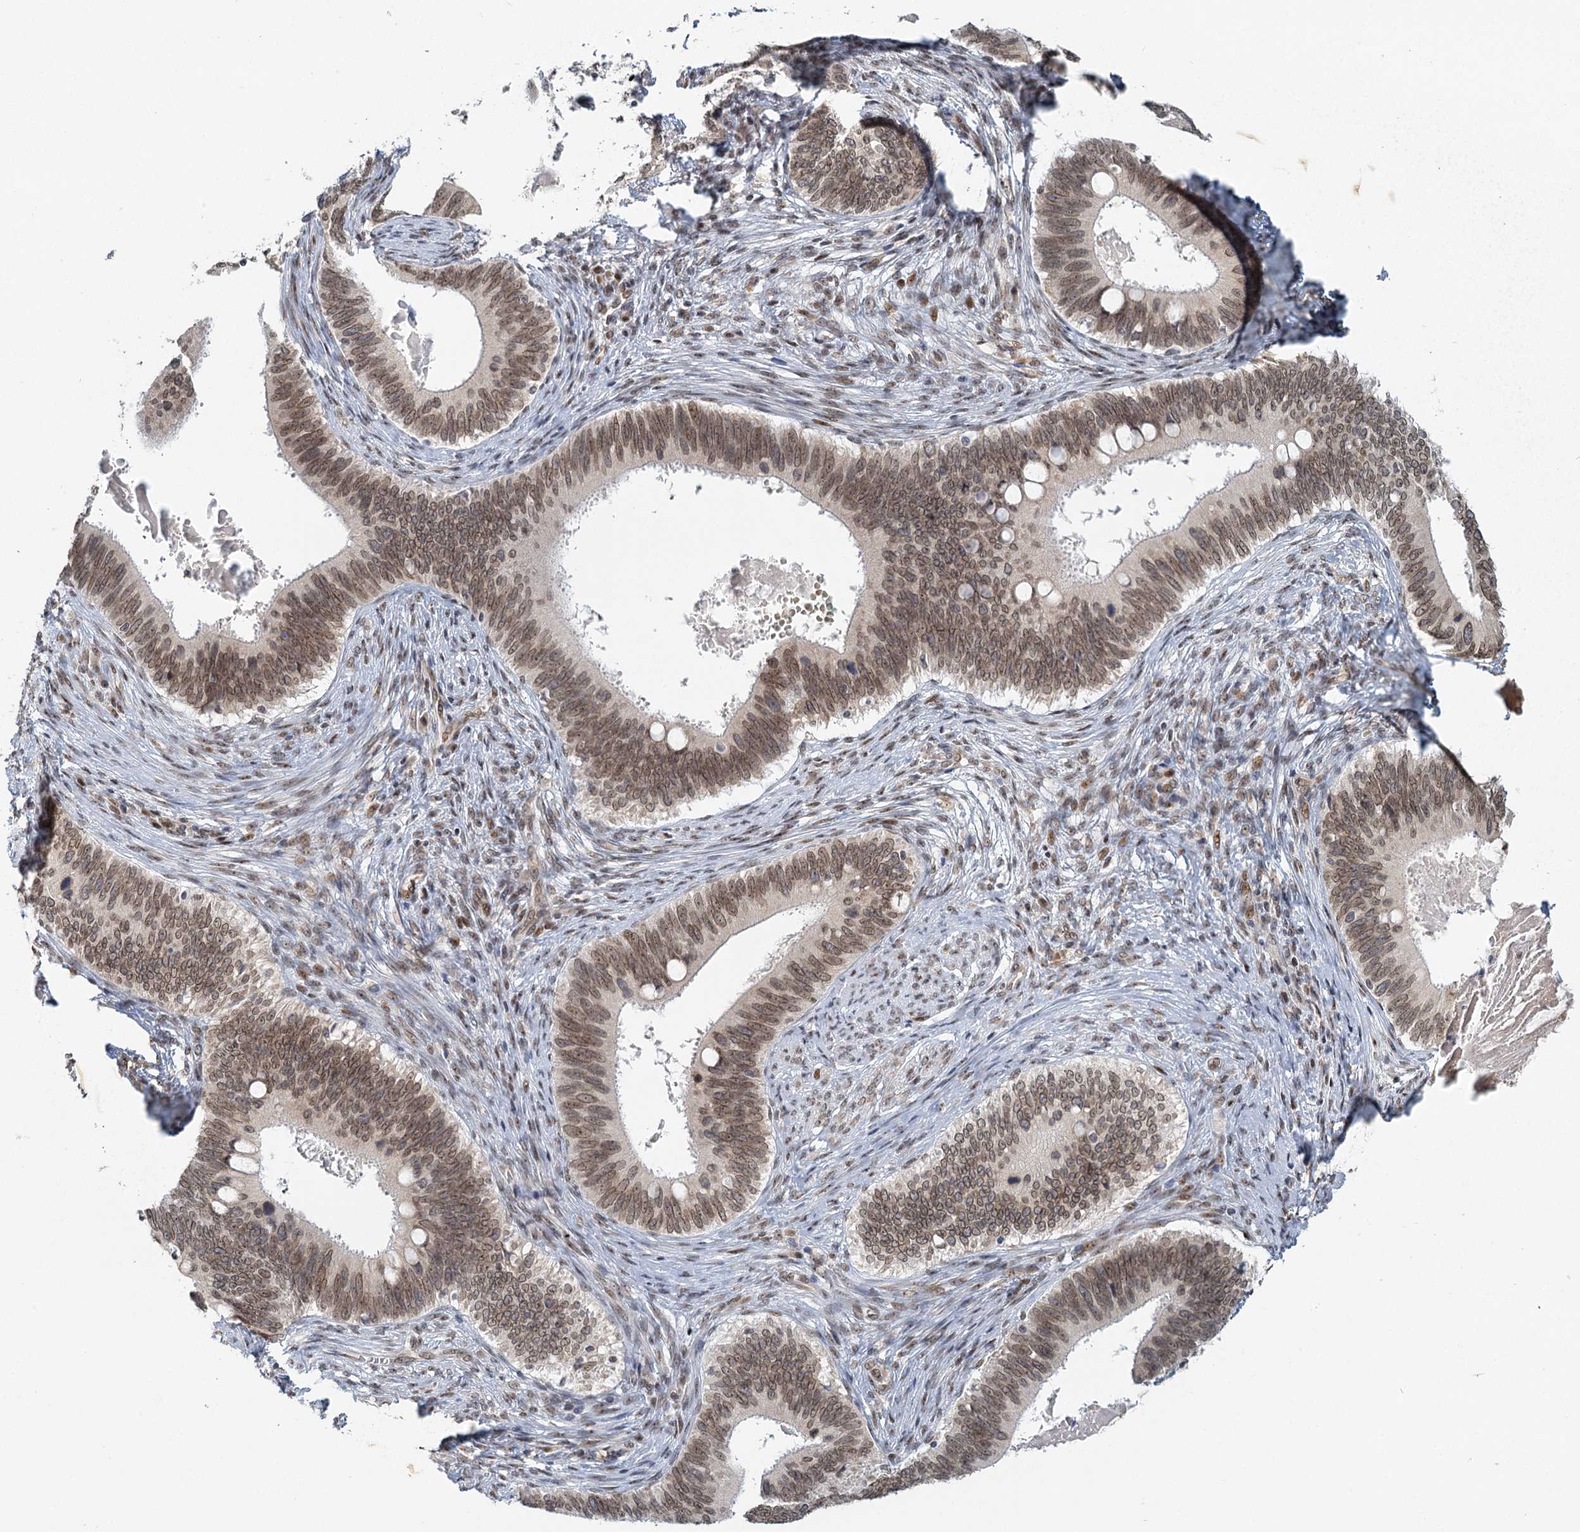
{"staining": {"intensity": "moderate", "quantity": ">75%", "location": "nuclear"}, "tissue": "cervical cancer", "cell_type": "Tumor cells", "image_type": "cancer", "snomed": [{"axis": "morphology", "description": "Adenocarcinoma, NOS"}, {"axis": "topography", "description": "Cervix"}], "caption": "This is an image of IHC staining of cervical cancer (adenocarcinoma), which shows moderate expression in the nuclear of tumor cells.", "gene": "TREX1", "patient": {"sex": "female", "age": 42}}